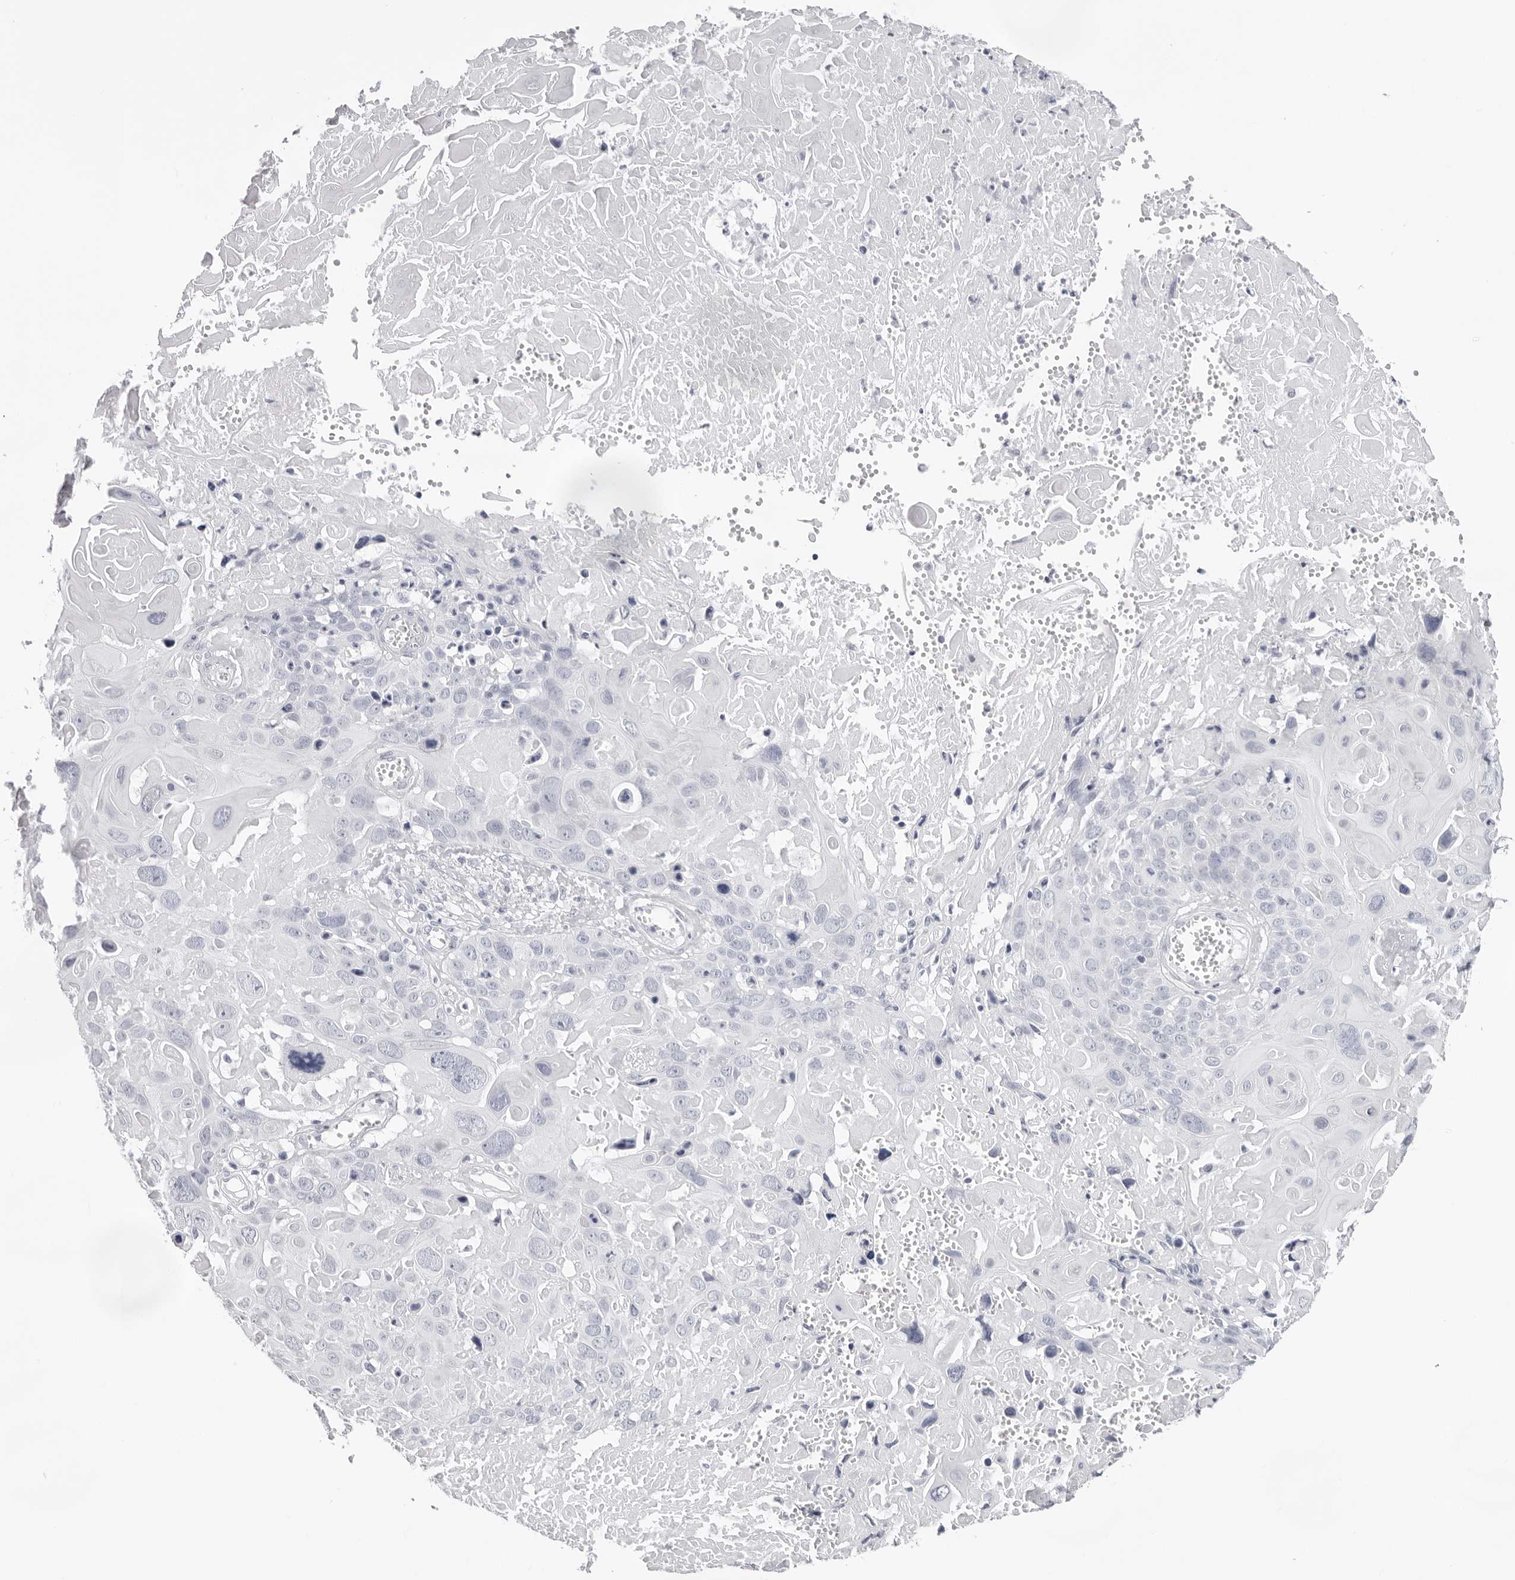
{"staining": {"intensity": "negative", "quantity": "none", "location": "none"}, "tissue": "cervical cancer", "cell_type": "Tumor cells", "image_type": "cancer", "snomed": [{"axis": "morphology", "description": "Squamous cell carcinoma, NOS"}, {"axis": "topography", "description": "Cervix"}], "caption": "This is a image of IHC staining of squamous cell carcinoma (cervical), which shows no positivity in tumor cells.", "gene": "INSL3", "patient": {"sex": "female", "age": 74}}